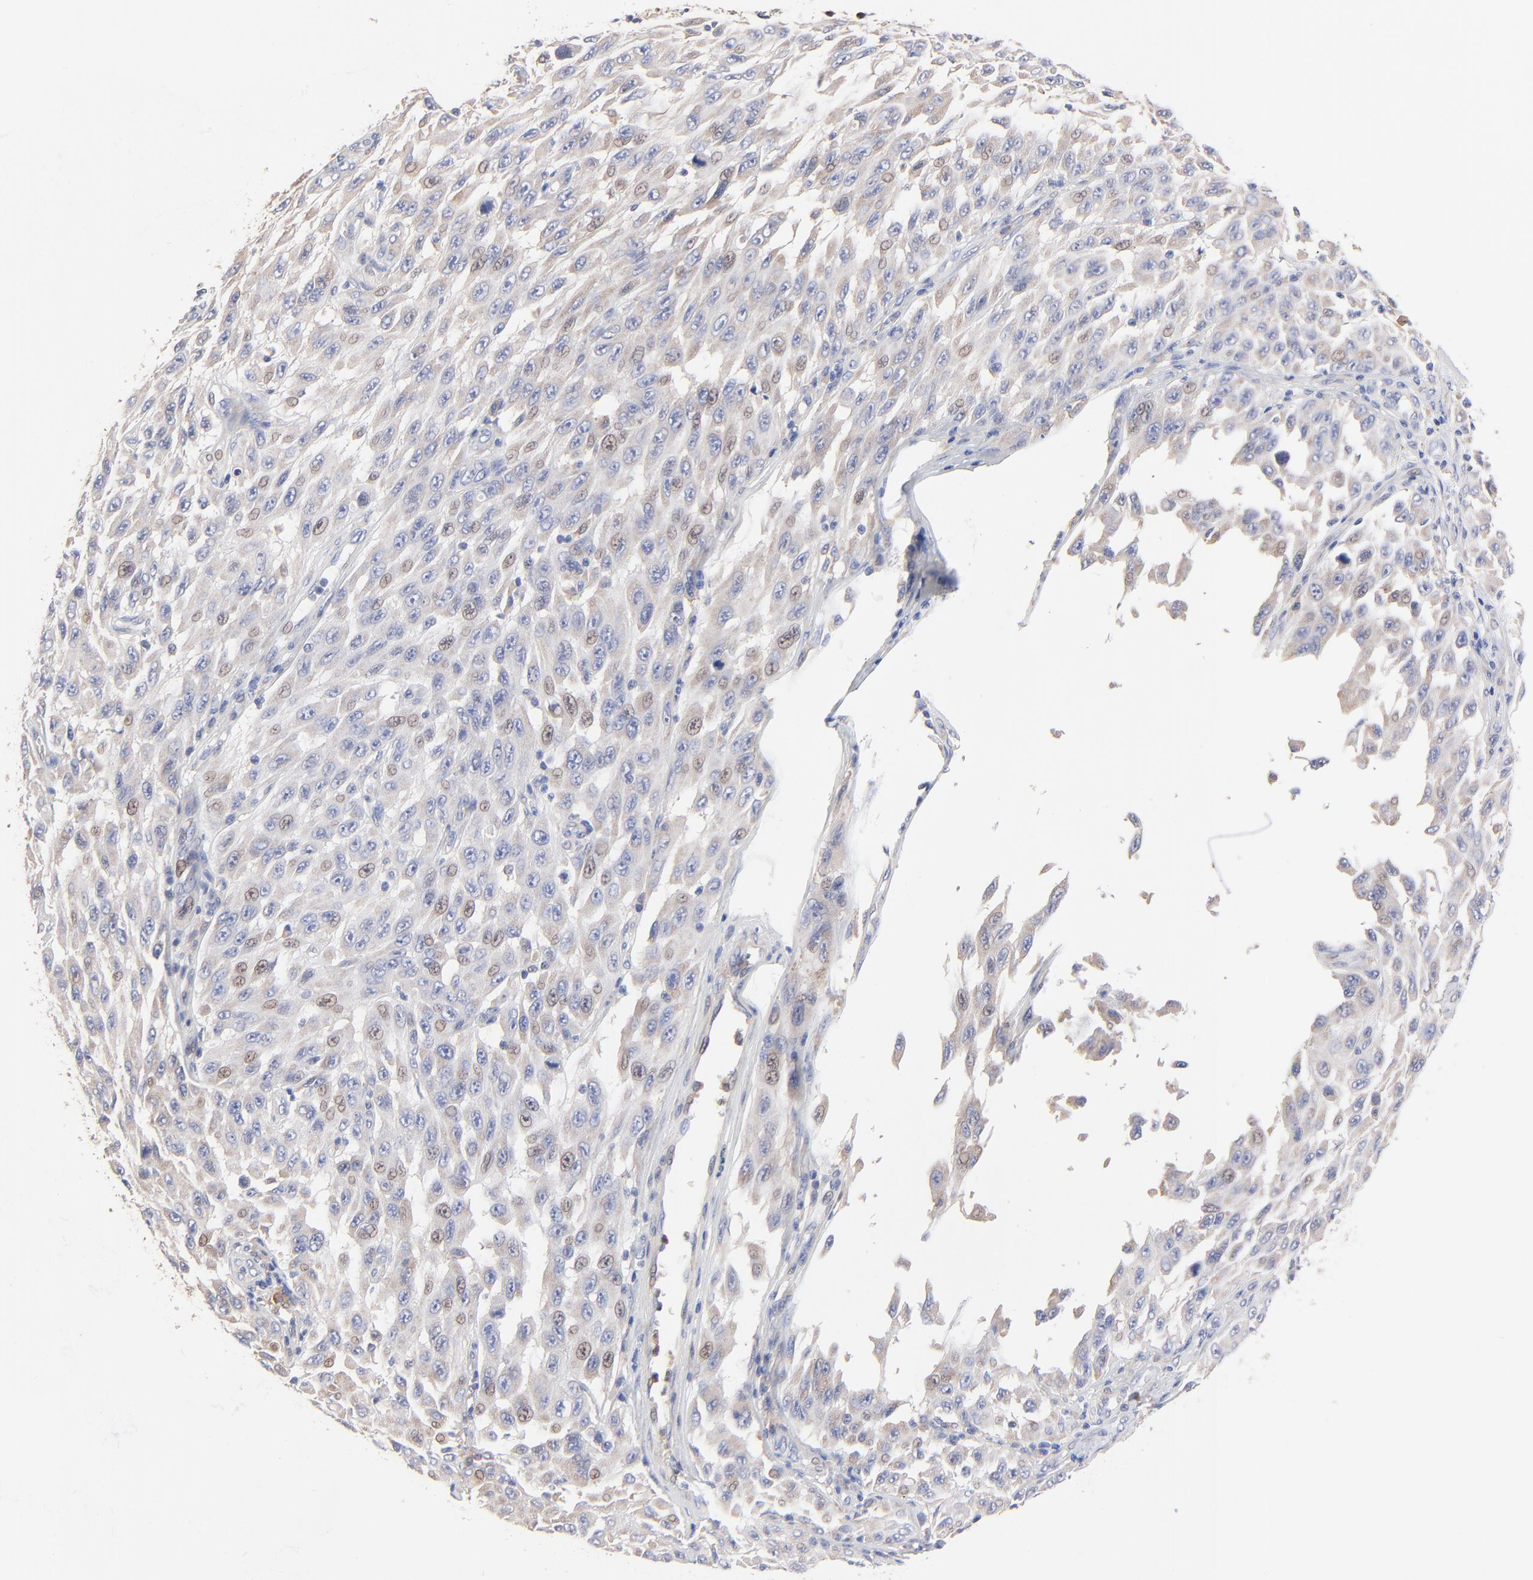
{"staining": {"intensity": "weak", "quantity": ">75%", "location": "cytoplasmic/membranous"}, "tissue": "melanoma", "cell_type": "Tumor cells", "image_type": "cancer", "snomed": [{"axis": "morphology", "description": "Malignant melanoma, NOS"}, {"axis": "topography", "description": "Skin"}], "caption": "Immunohistochemistry histopathology image of malignant melanoma stained for a protein (brown), which shows low levels of weak cytoplasmic/membranous positivity in approximately >75% of tumor cells.", "gene": "PPFIBP2", "patient": {"sex": "male", "age": 30}}